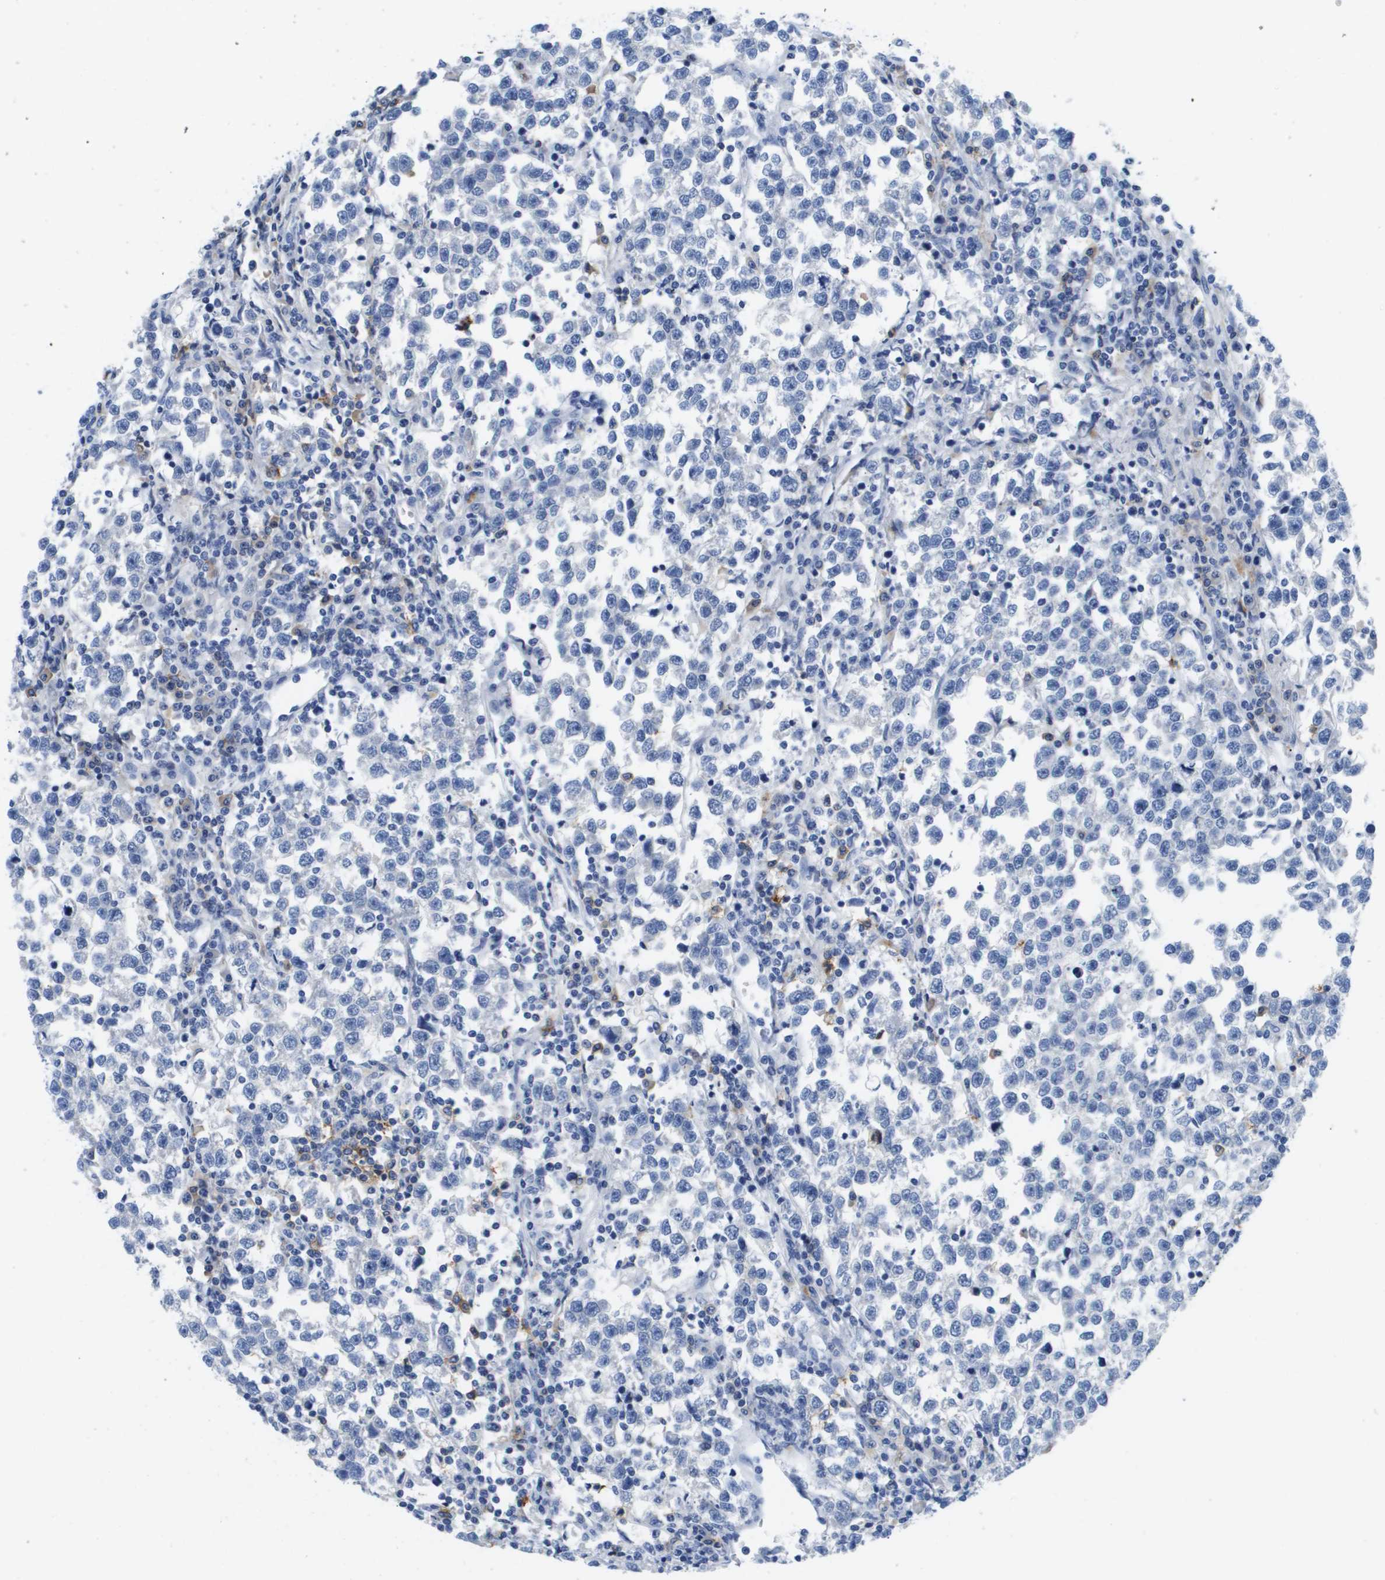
{"staining": {"intensity": "negative", "quantity": "none", "location": "none"}, "tissue": "testis cancer", "cell_type": "Tumor cells", "image_type": "cancer", "snomed": [{"axis": "morphology", "description": "Normal tissue, NOS"}, {"axis": "morphology", "description": "Seminoma, NOS"}, {"axis": "topography", "description": "Testis"}], "caption": "Tumor cells are negative for brown protein staining in seminoma (testis). Brightfield microscopy of IHC stained with DAB (3,3'-diaminobenzidine) (brown) and hematoxylin (blue), captured at high magnification.", "gene": "MS4A1", "patient": {"sex": "male", "age": 43}}